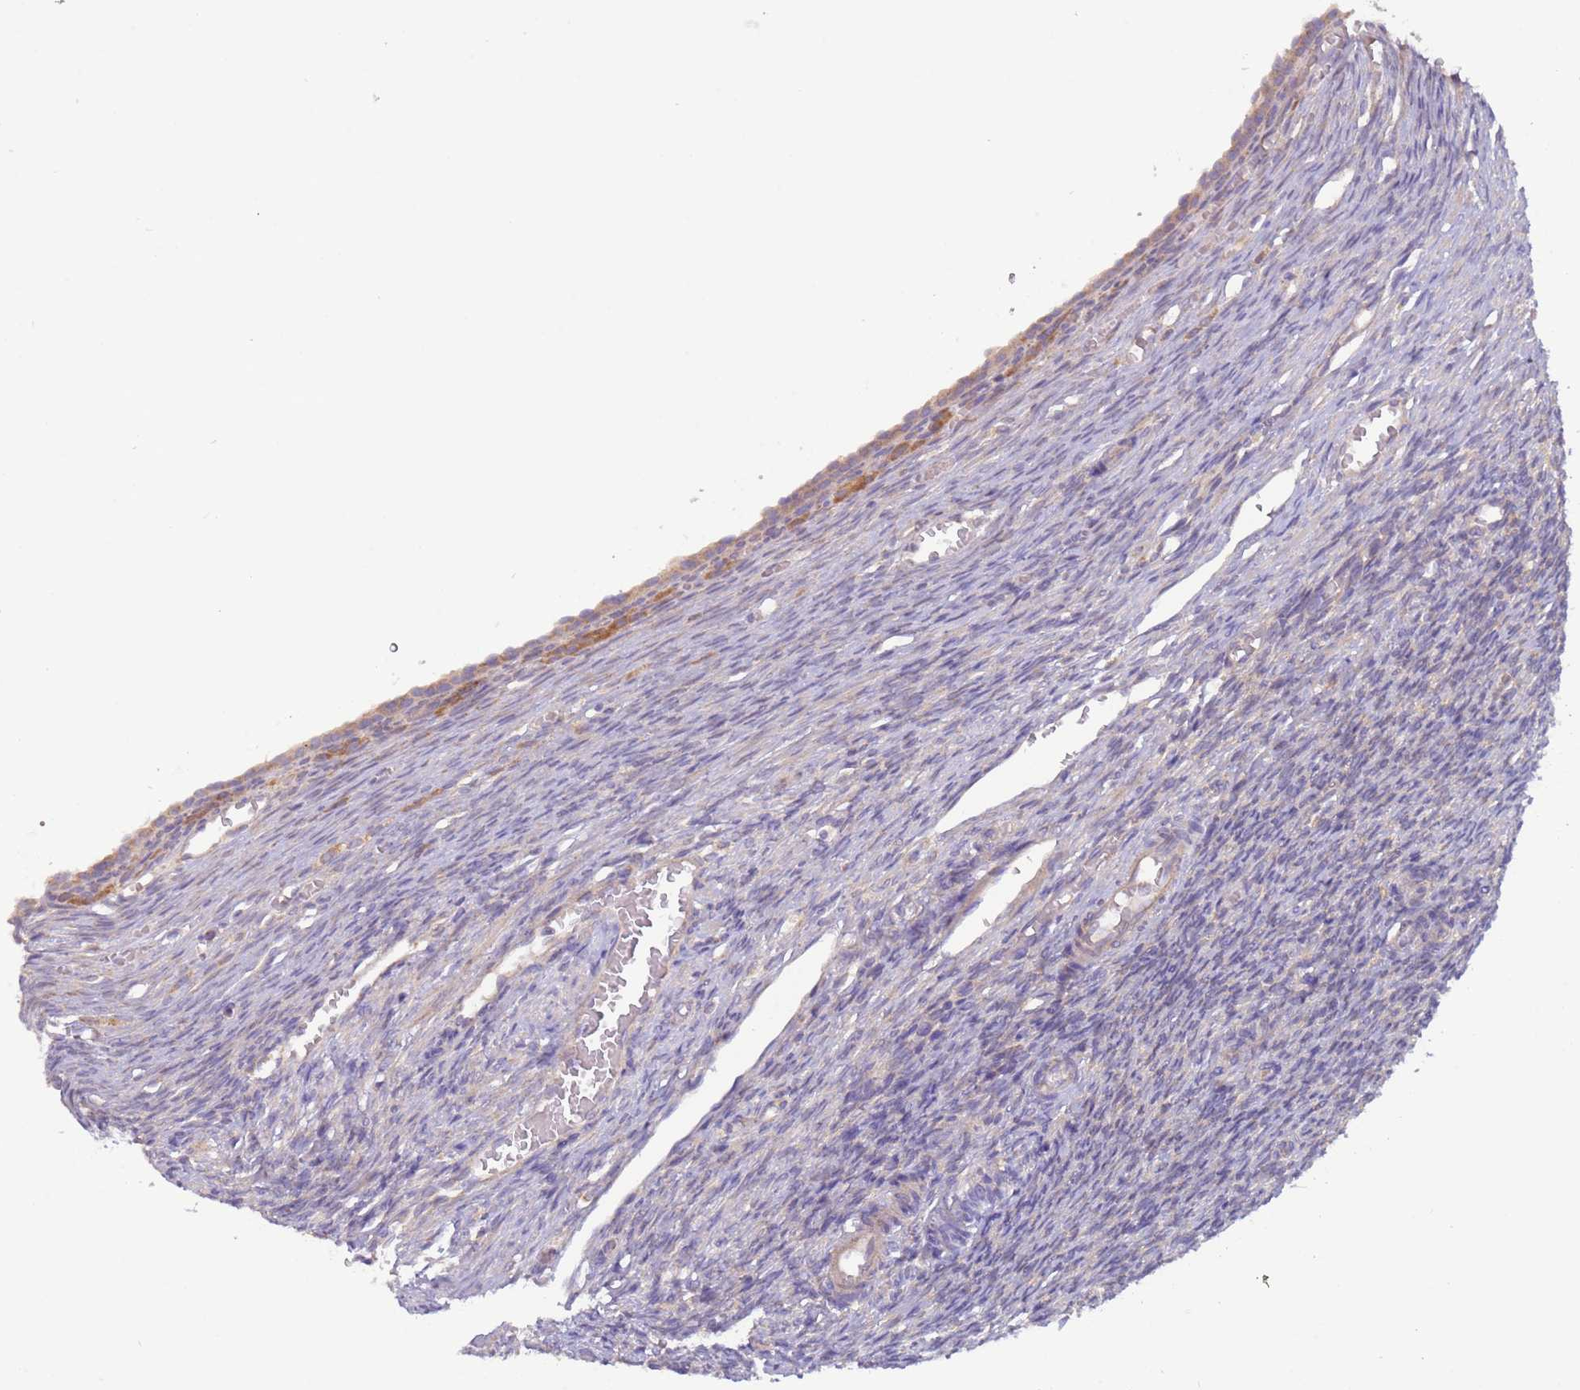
{"staining": {"intensity": "weak", "quantity": ">75%", "location": "cytoplasmic/membranous"}, "tissue": "ovary", "cell_type": "Follicle cells", "image_type": "normal", "snomed": [{"axis": "morphology", "description": "Normal tissue, NOS"}, {"axis": "topography", "description": "Ovary"}], "caption": "IHC of normal ovary shows low levels of weak cytoplasmic/membranous expression in about >75% of follicle cells.", "gene": "UQCRQ", "patient": {"sex": "female", "age": 27}}